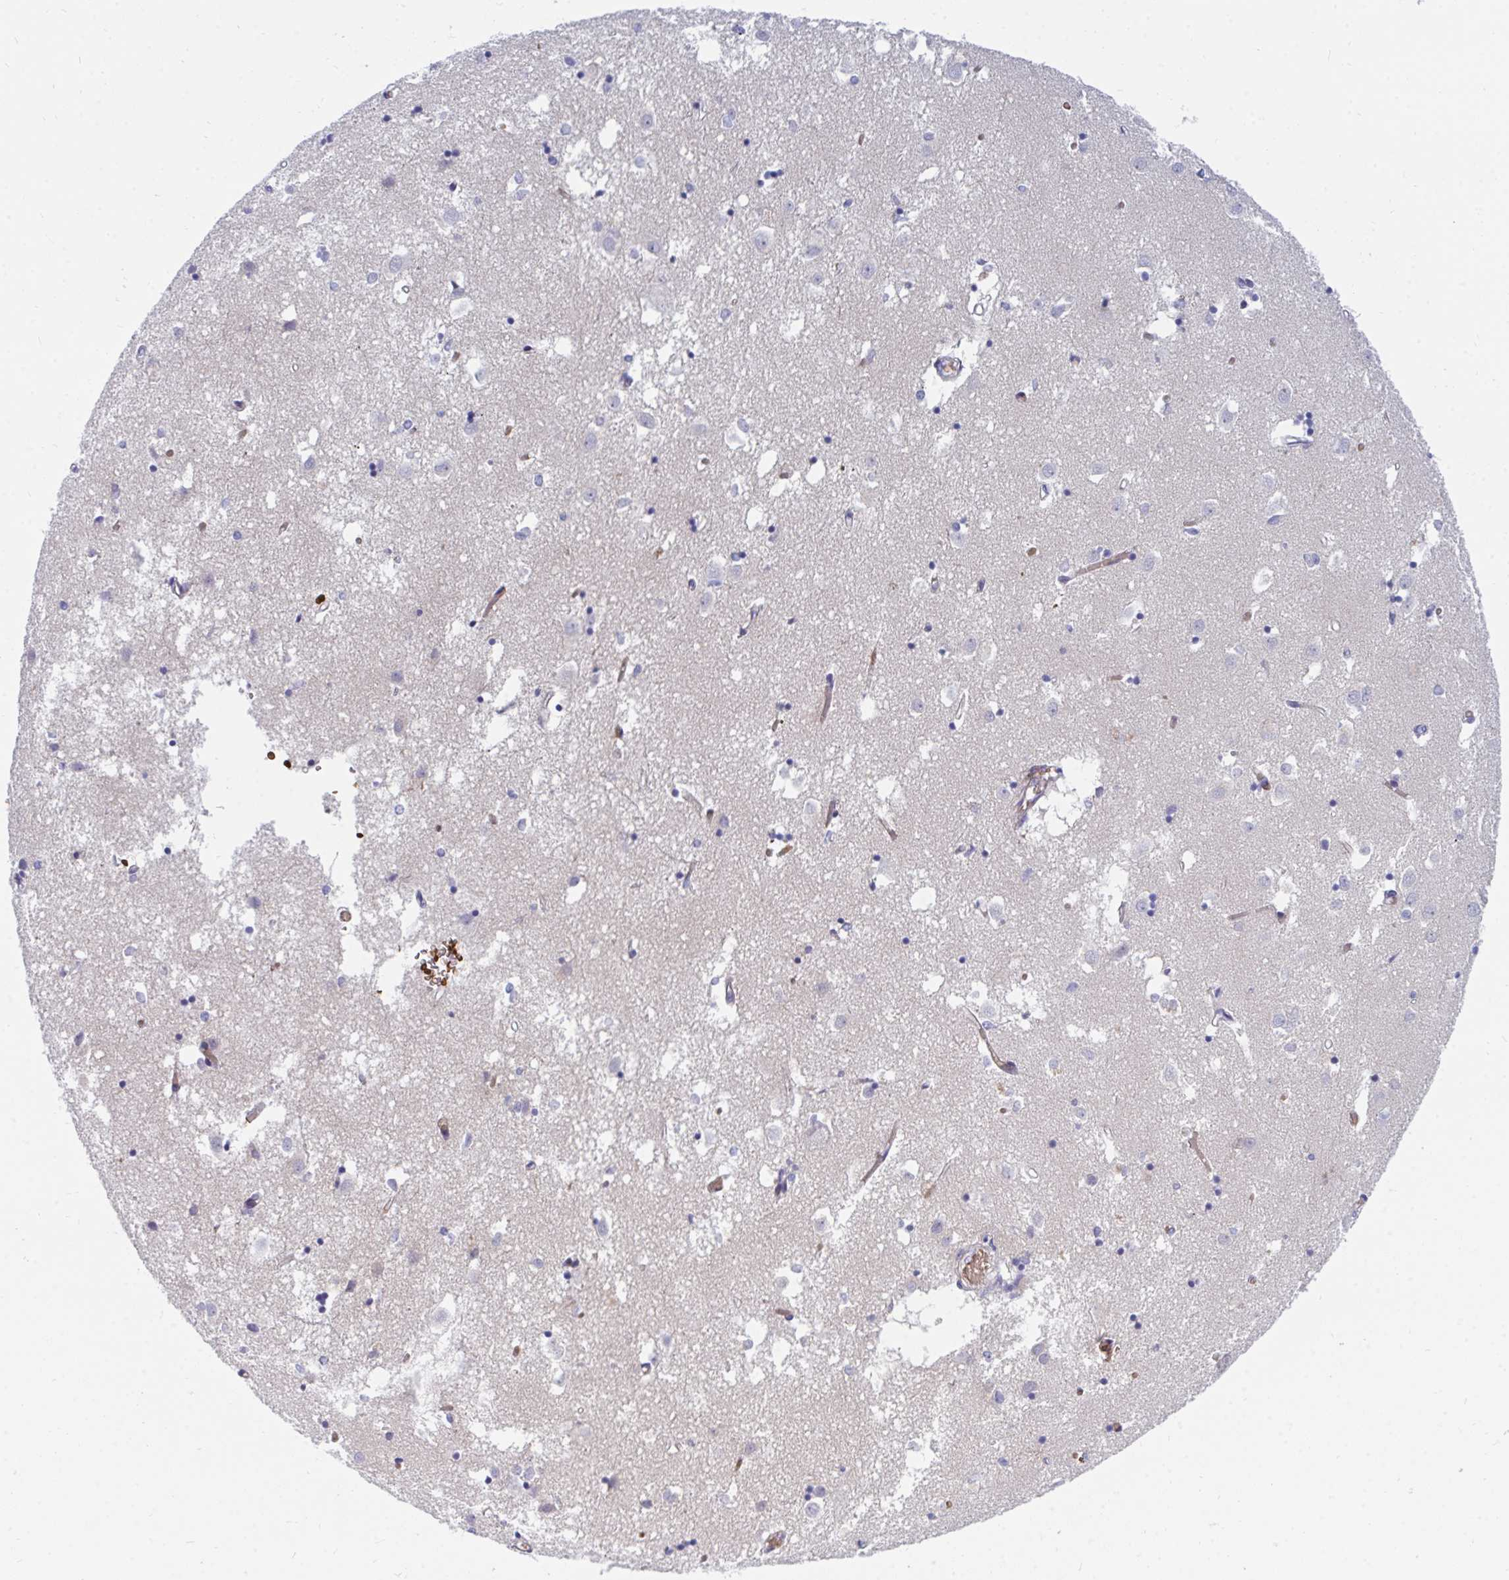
{"staining": {"intensity": "negative", "quantity": "none", "location": "none"}, "tissue": "caudate", "cell_type": "Glial cells", "image_type": "normal", "snomed": [{"axis": "morphology", "description": "Normal tissue, NOS"}, {"axis": "topography", "description": "Lateral ventricle wall"}], "caption": "Immunohistochemical staining of normal human caudate shows no significant positivity in glial cells.", "gene": "MROH2B", "patient": {"sex": "male", "age": 70}}